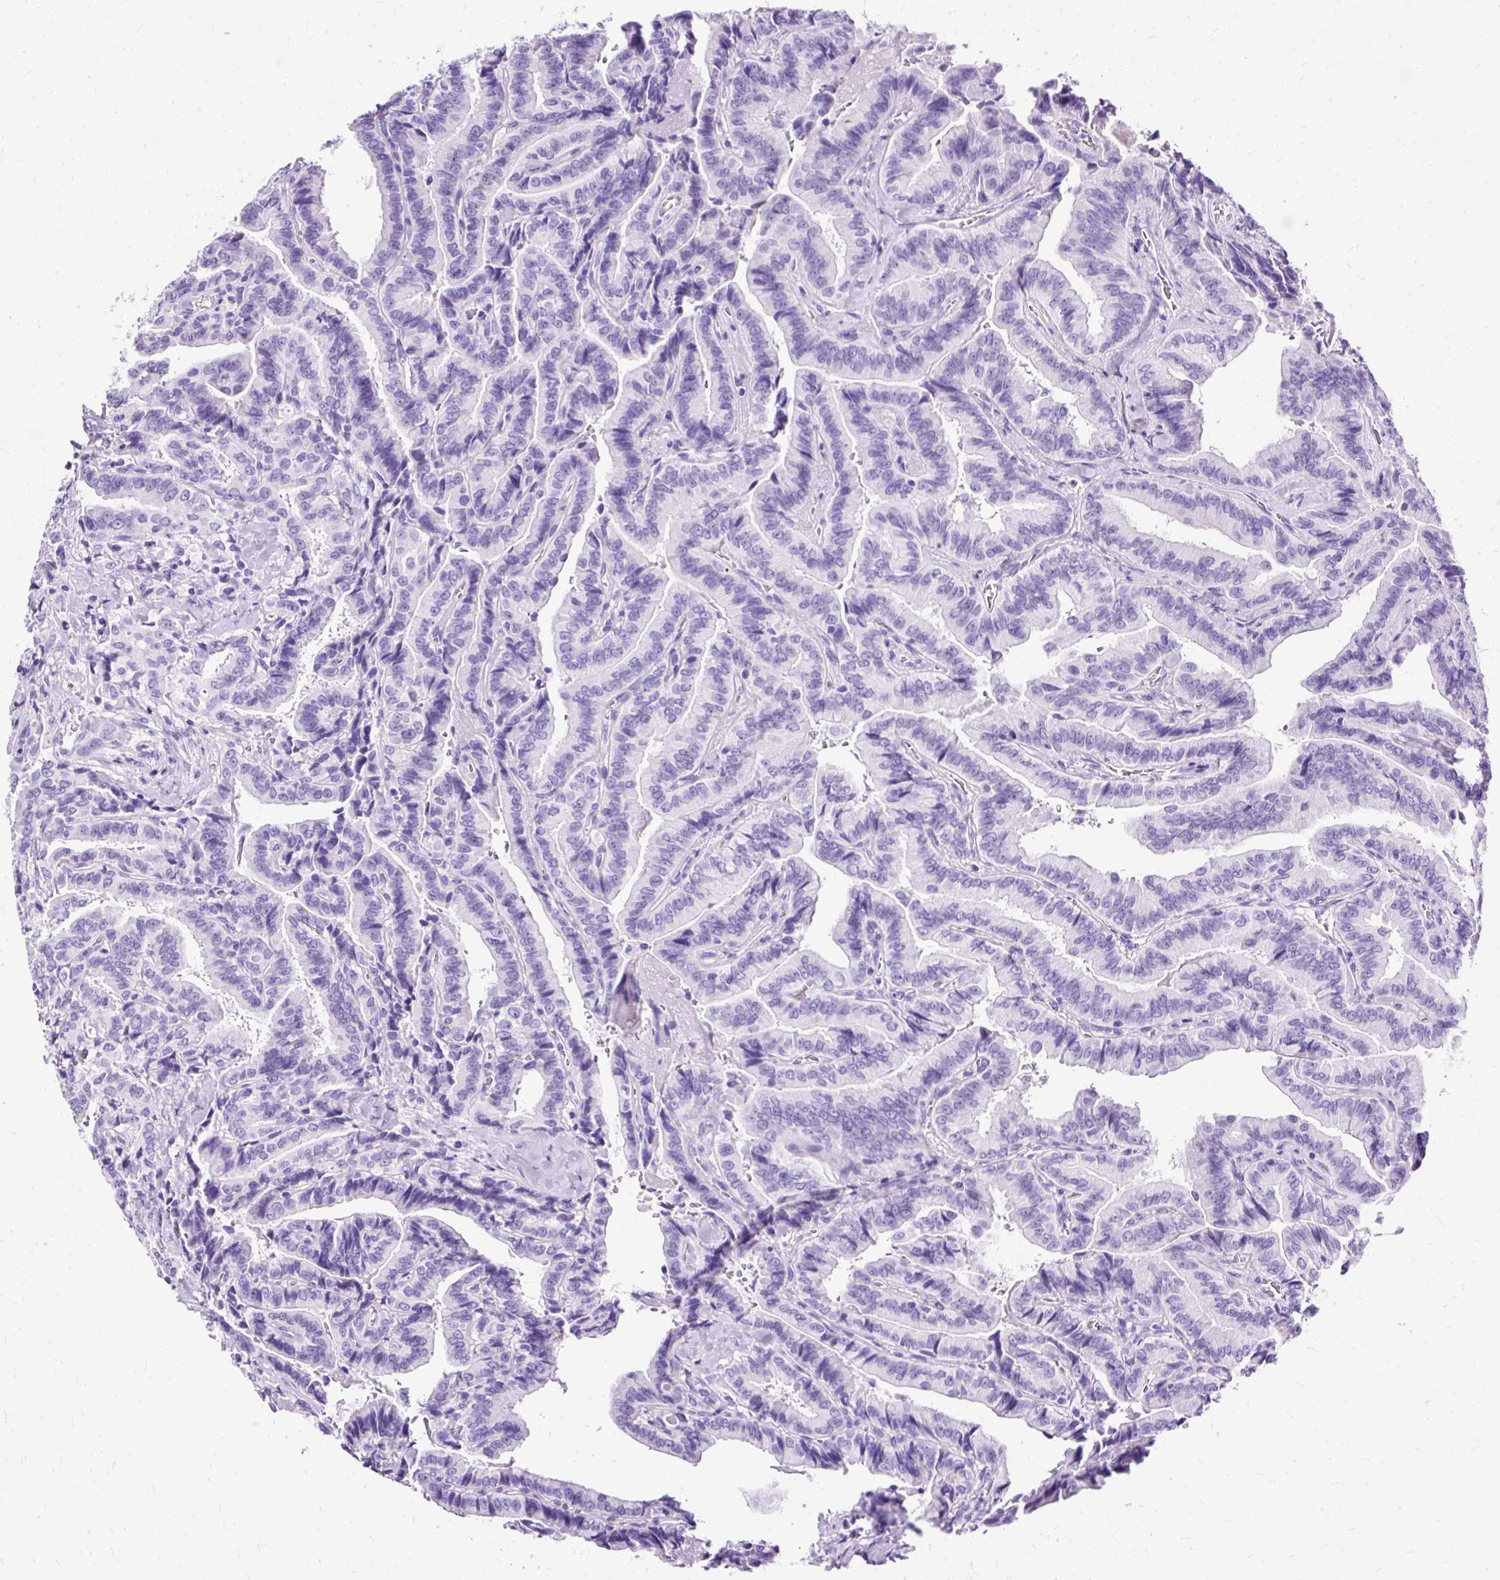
{"staining": {"intensity": "negative", "quantity": "none", "location": "none"}, "tissue": "thyroid cancer", "cell_type": "Tumor cells", "image_type": "cancer", "snomed": [{"axis": "morphology", "description": "Papillary adenocarcinoma, NOS"}, {"axis": "topography", "description": "Thyroid gland"}], "caption": "Immunohistochemical staining of human thyroid papillary adenocarcinoma shows no significant staining in tumor cells.", "gene": "SLC8A2", "patient": {"sex": "male", "age": 61}}